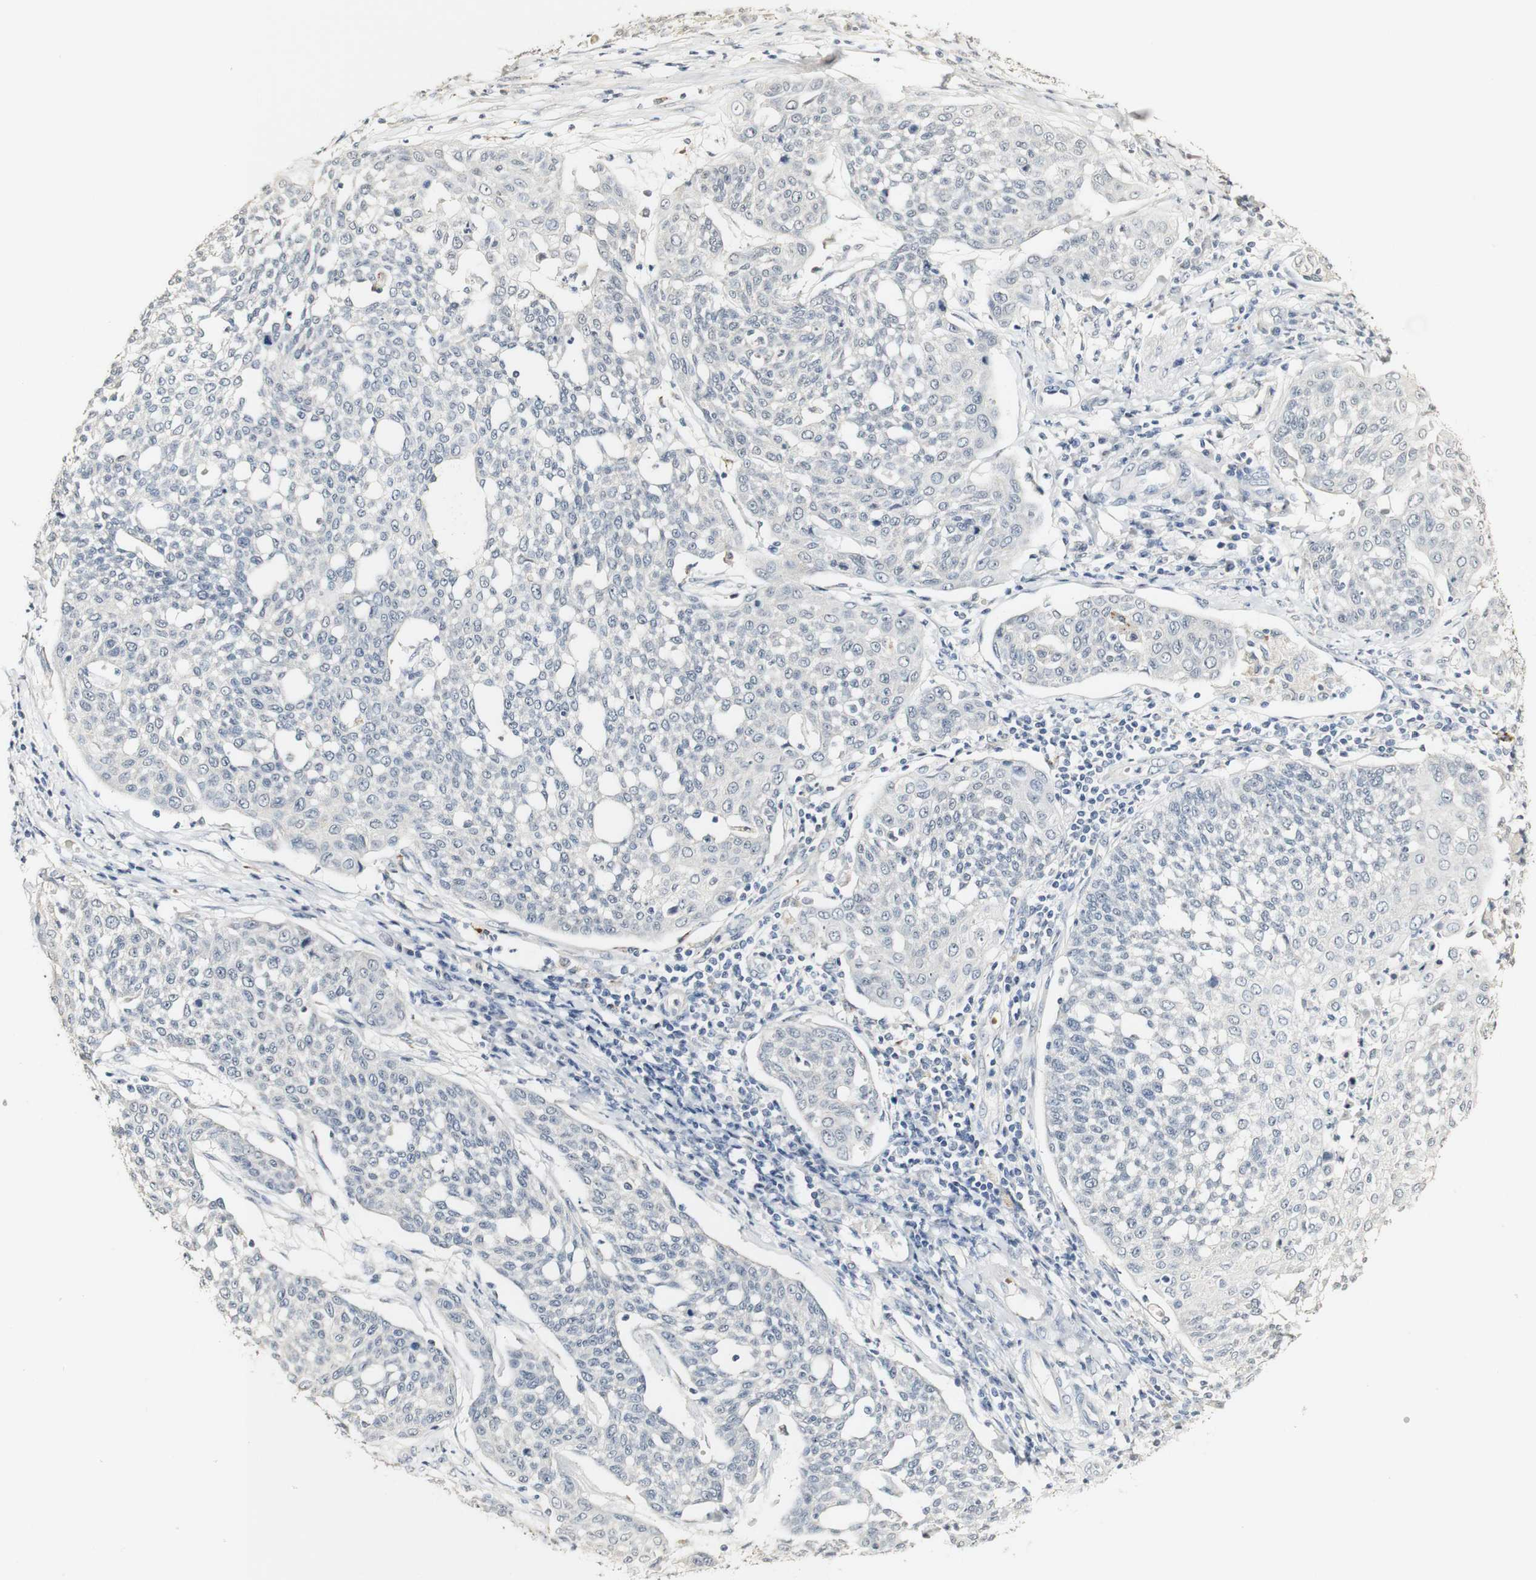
{"staining": {"intensity": "negative", "quantity": "none", "location": "none"}, "tissue": "cervical cancer", "cell_type": "Tumor cells", "image_type": "cancer", "snomed": [{"axis": "morphology", "description": "Squamous cell carcinoma, NOS"}, {"axis": "topography", "description": "Cervix"}], "caption": "Immunohistochemistry (IHC) micrograph of neoplastic tissue: human cervical cancer (squamous cell carcinoma) stained with DAB displays no significant protein staining in tumor cells.", "gene": "SYT7", "patient": {"sex": "female", "age": 34}}